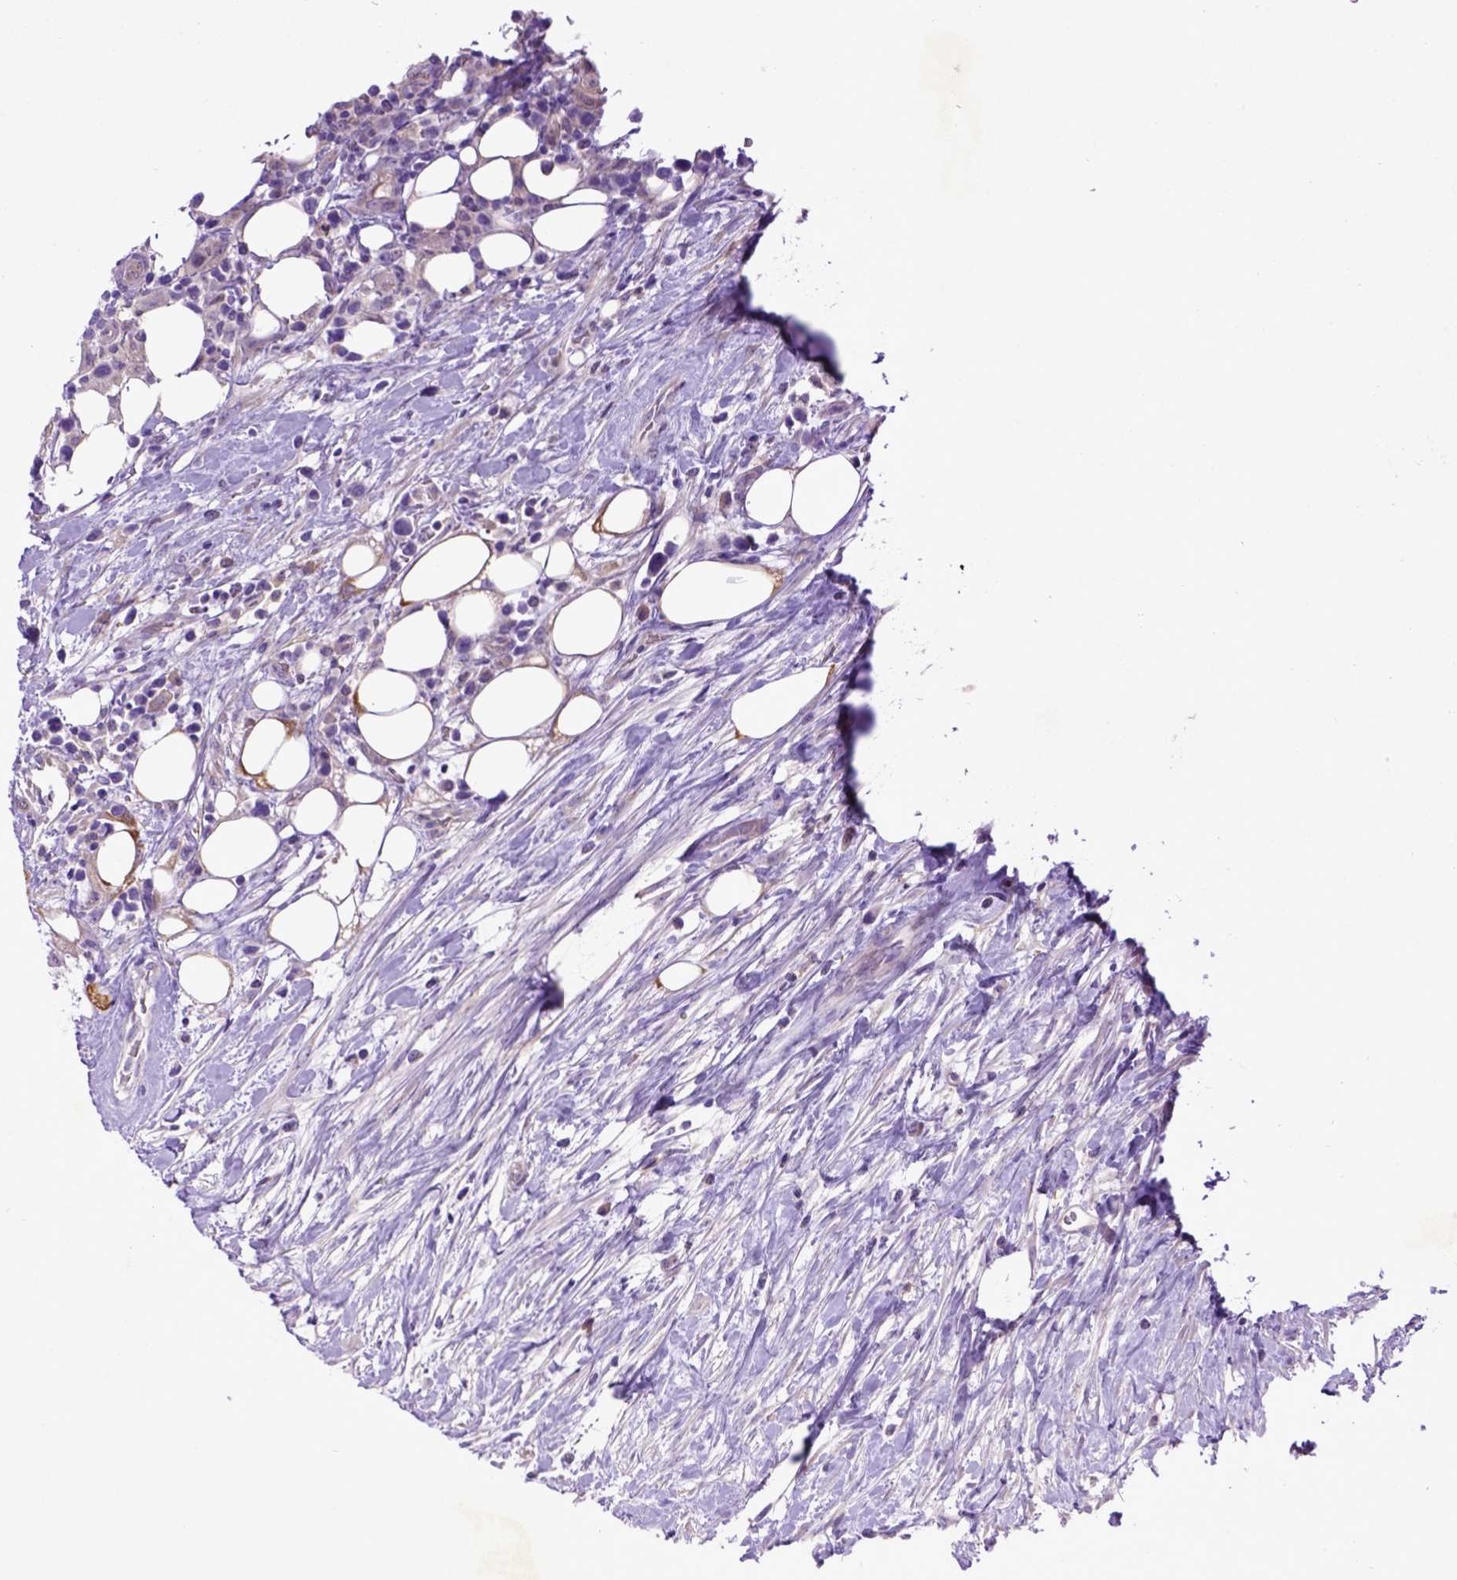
{"staining": {"intensity": "negative", "quantity": "none", "location": "none"}, "tissue": "lymphoma", "cell_type": "Tumor cells", "image_type": "cancer", "snomed": [{"axis": "morphology", "description": "Malignant lymphoma, non-Hodgkin's type, High grade"}, {"axis": "topography", "description": "Soft tissue"}], "caption": "An IHC histopathology image of malignant lymphoma, non-Hodgkin's type (high-grade) is shown. There is no staining in tumor cells of malignant lymphoma, non-Hodgkin's type (high-grade).", "gene": "DEPDC1B", "patient": {"sex": "female", "age": 56}}